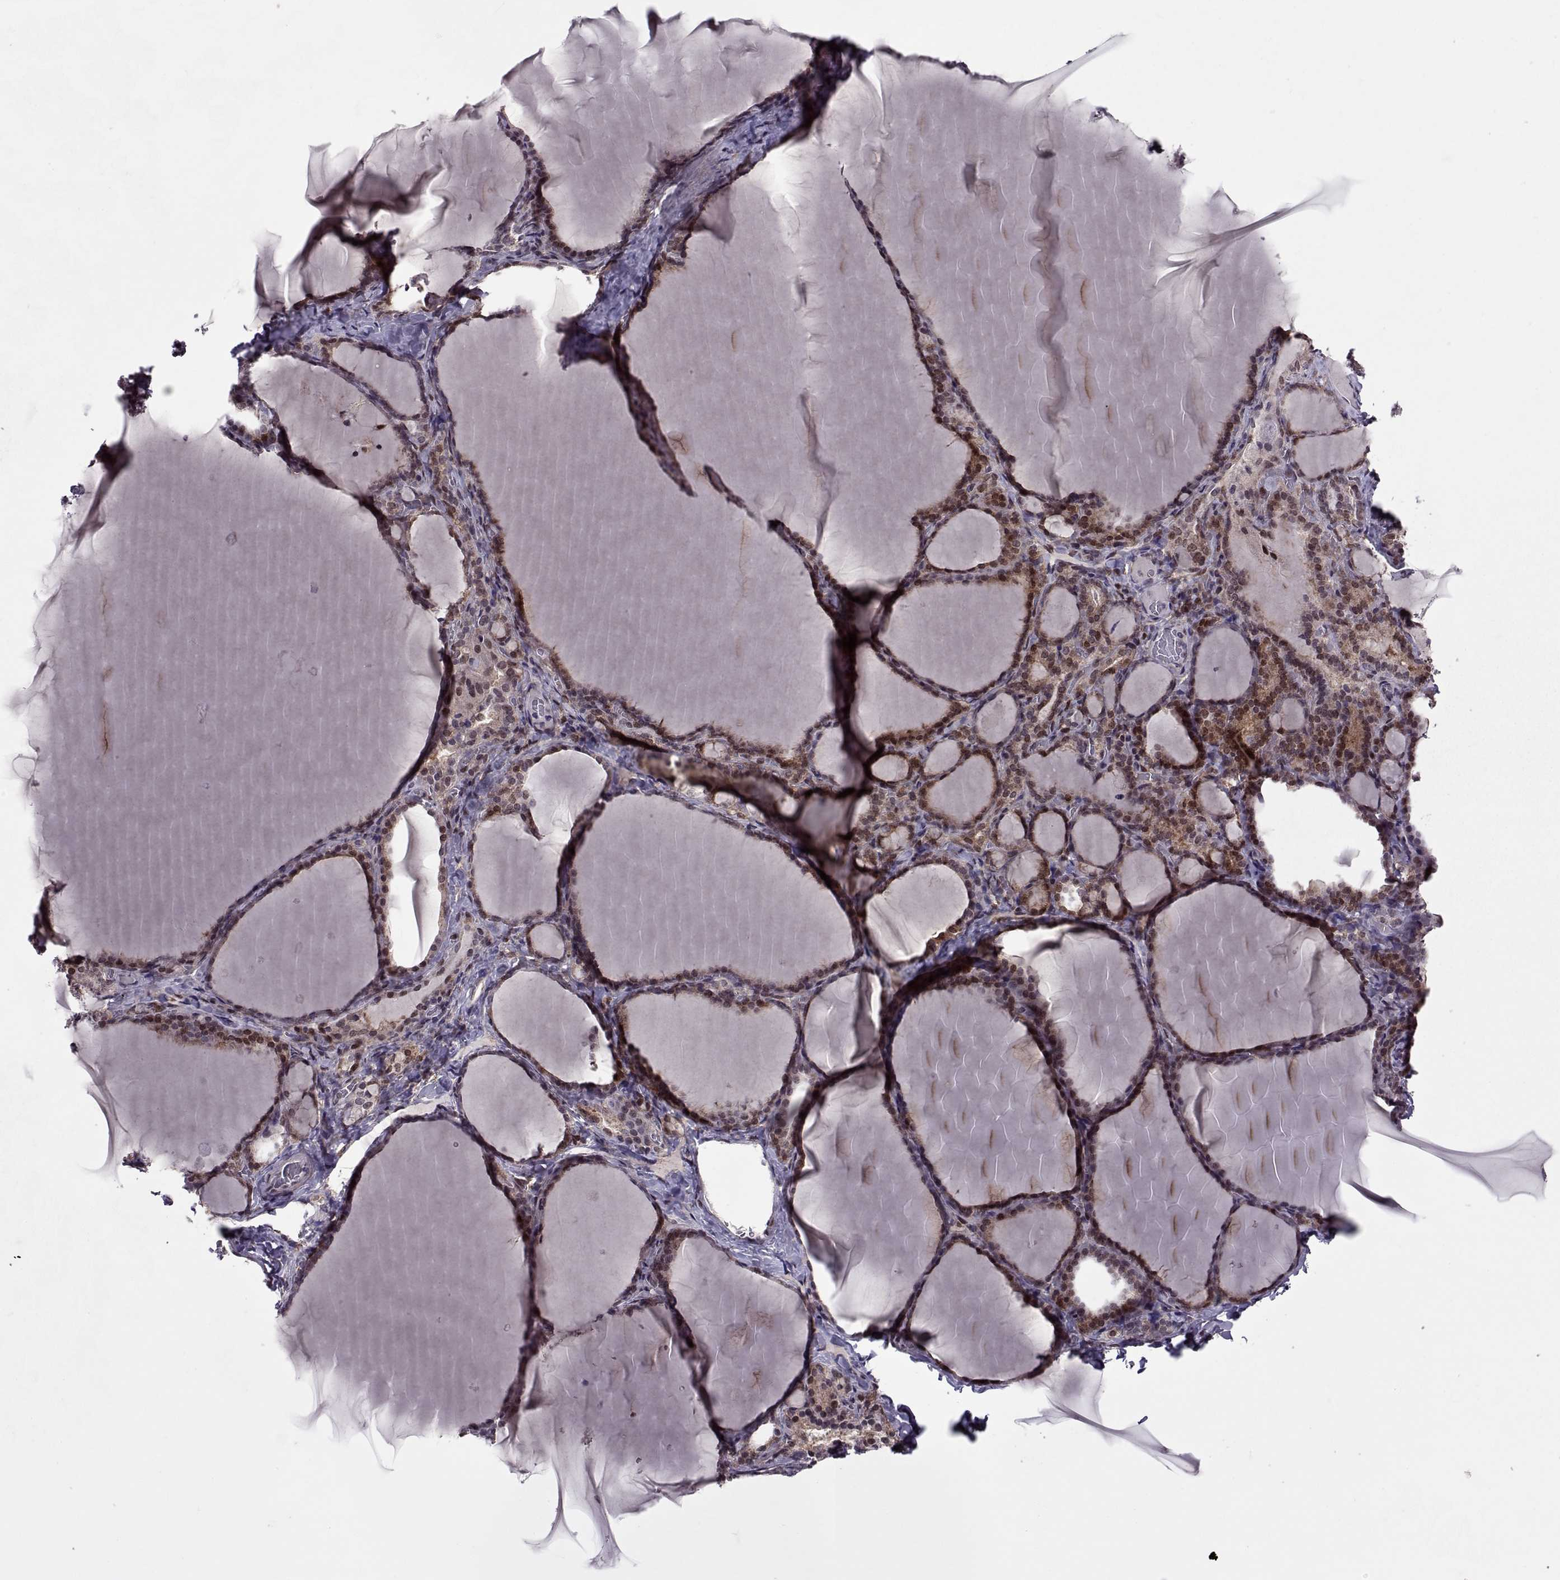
{"staining": {"intensity": "moderate", "quantity": "<25%", "location": "cytoplasmic/membranous,nuclear"}, "tissue": "thyroid gland", "cell_type": "Glandular cells", "image_type": "normal", "snomed": [{"axis": "morphology", "description": "Normal tissue, NOS"}, {"axis": "morphology", "description": "Hyperplasia, NOS"}, {"axis": "topography", "description": "Thyroid gland"}], "caption": "This histopathology image displays immunohistochemistry (IHC) staining of unremarkable thyroid gland, with low moderate cytoplasmic/membranous,nuclear positivity in approximately <25% of glandular cells.", "gene": "CDK4", "patient": {"sex": "female", "age": 27}}